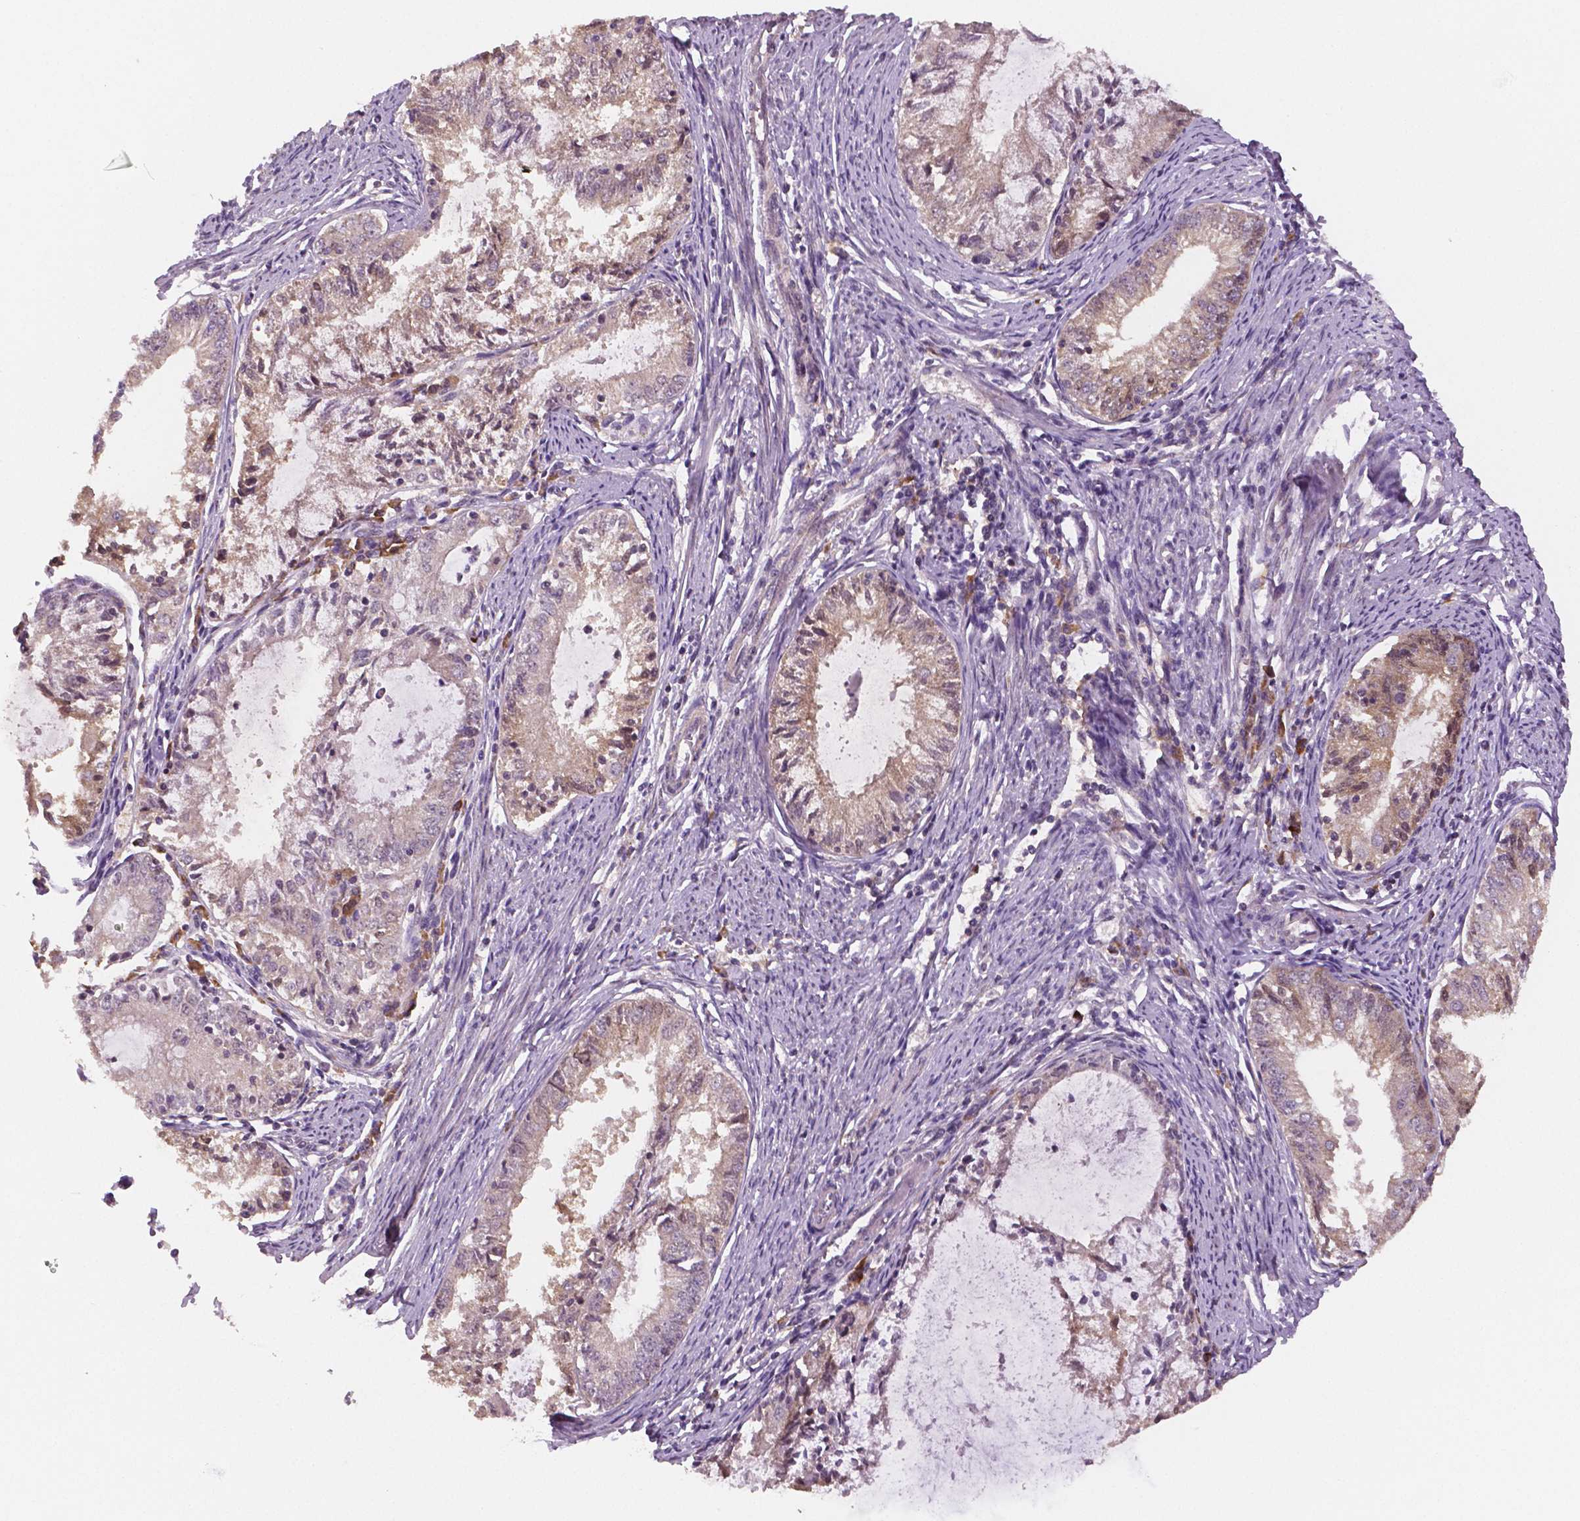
{"staining": {"intensity": "negative", "quantity": "none", "location": "none"}, "tissue": "endometrial cancer", "cell_type": "Tumor cells", "image_type": "cancer", "snomed": [{"axis": "morphology", "description": "Adenocarcinoma, NOS"}, {"axis": "topography", "description": "Endometrium"}], "caption": "An IHC photomicrograph of endometrial adenocarcinoma is shown. There is no staining in tumor cells of endometrial adenocarcinoma. (Immunohistochemistry (ihc), brightfield microscopy, high magnification).", "gene": "STAT3", "patient": {"sex": "female", "age": 57}}